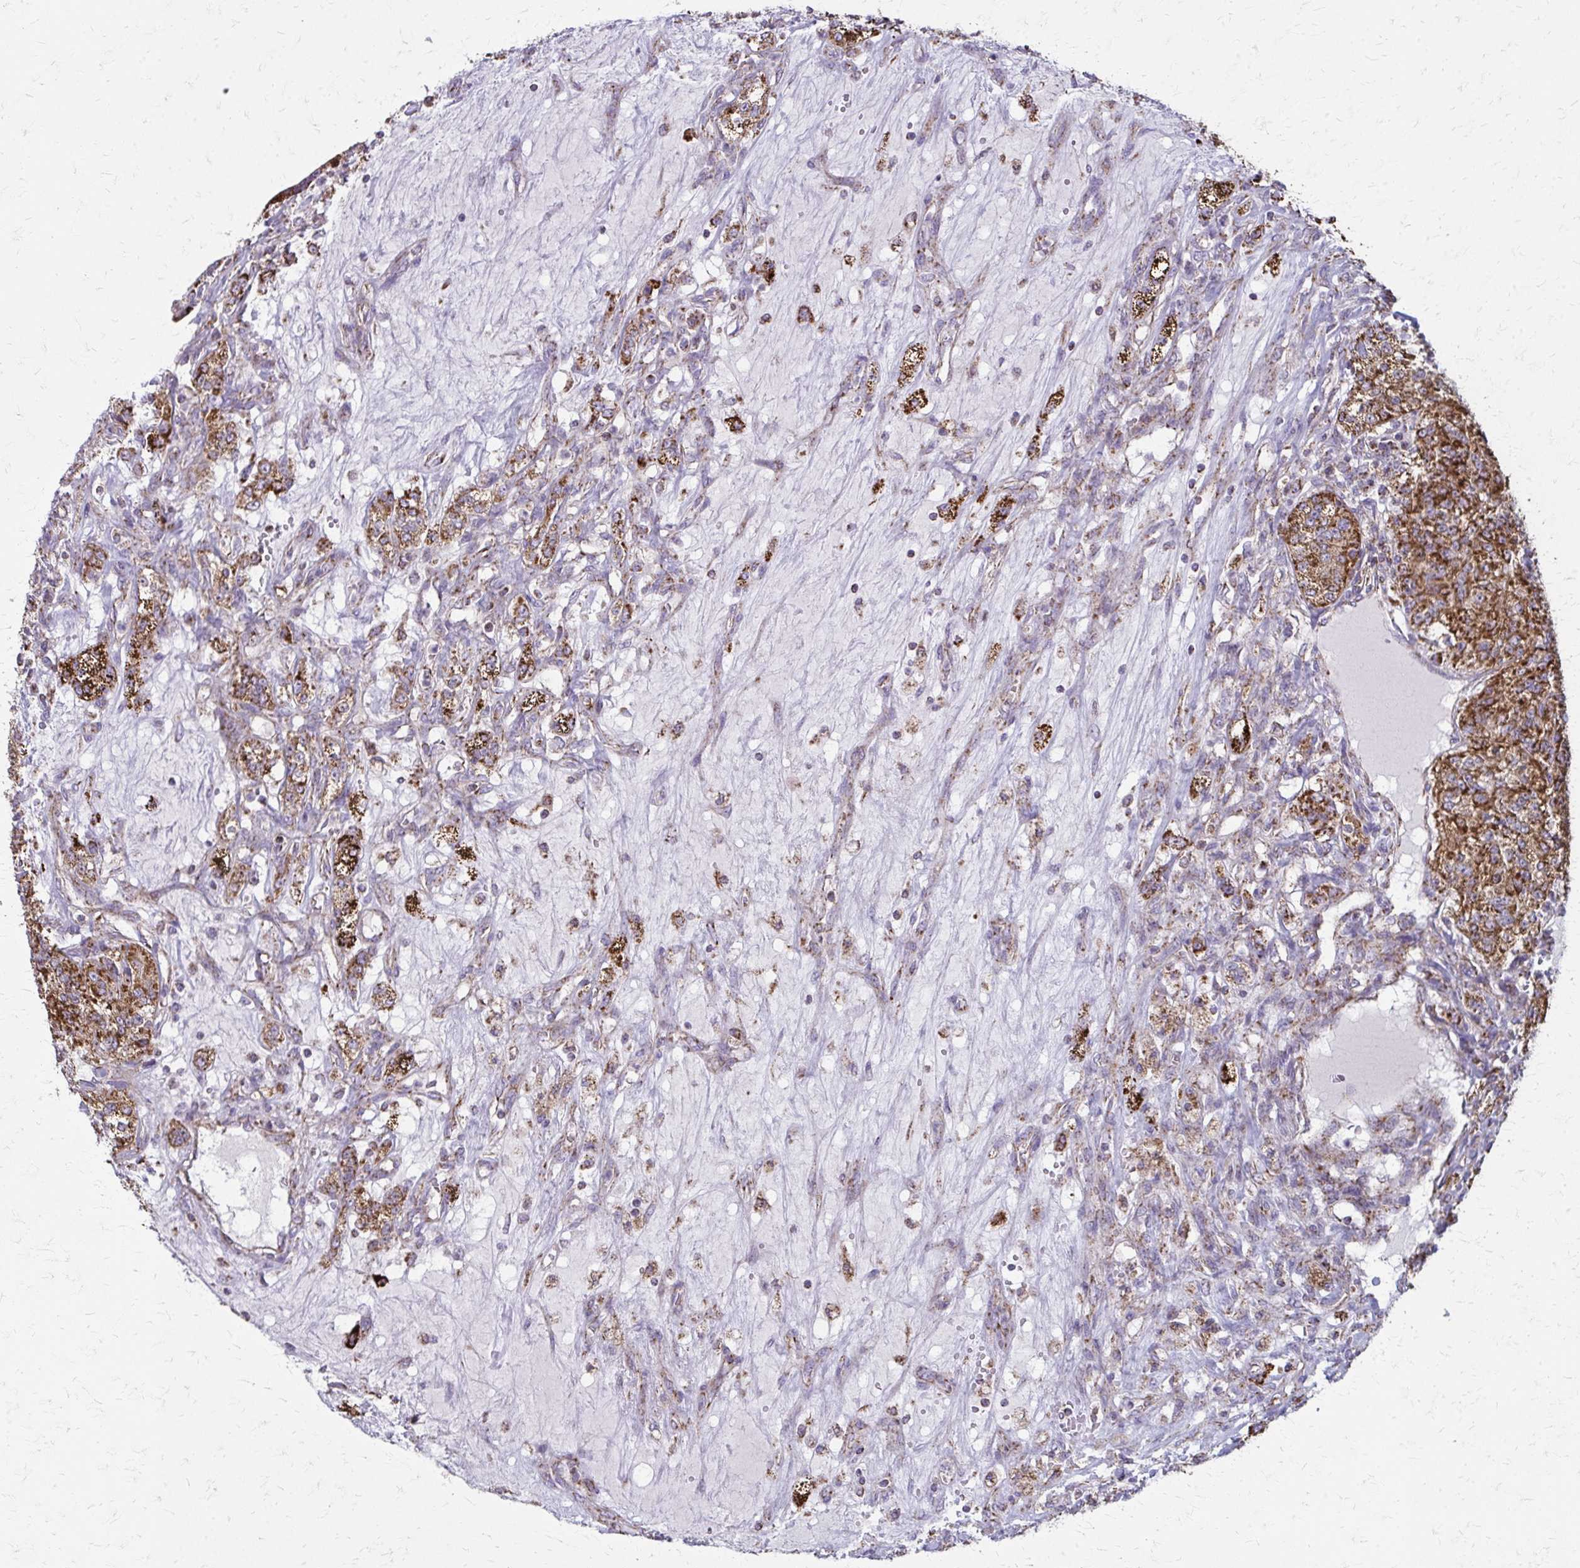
{"staining": {"intensity": "moderate", "quantity": ">75%", "location": "cytoplasmic/membranous"}, "tissue": "renal cancer", "cell_type": "Tumor cells", "image_type": "cancer", "snomed": [{"axis": "morphology", "description": "Adenocarcinoma, NOS"}, {"axis": "topography", "description": "Kidney"}], "caption": "A high-resolution photomicrograph shows immunohistochemistry staining of renal adenocarcinoma, which exhibits moderate cytoplasmic/membranous expression in about >75% of tumor cells.", "gene": "TVP23A", "patient": {"sex": "female", "age": 63}}